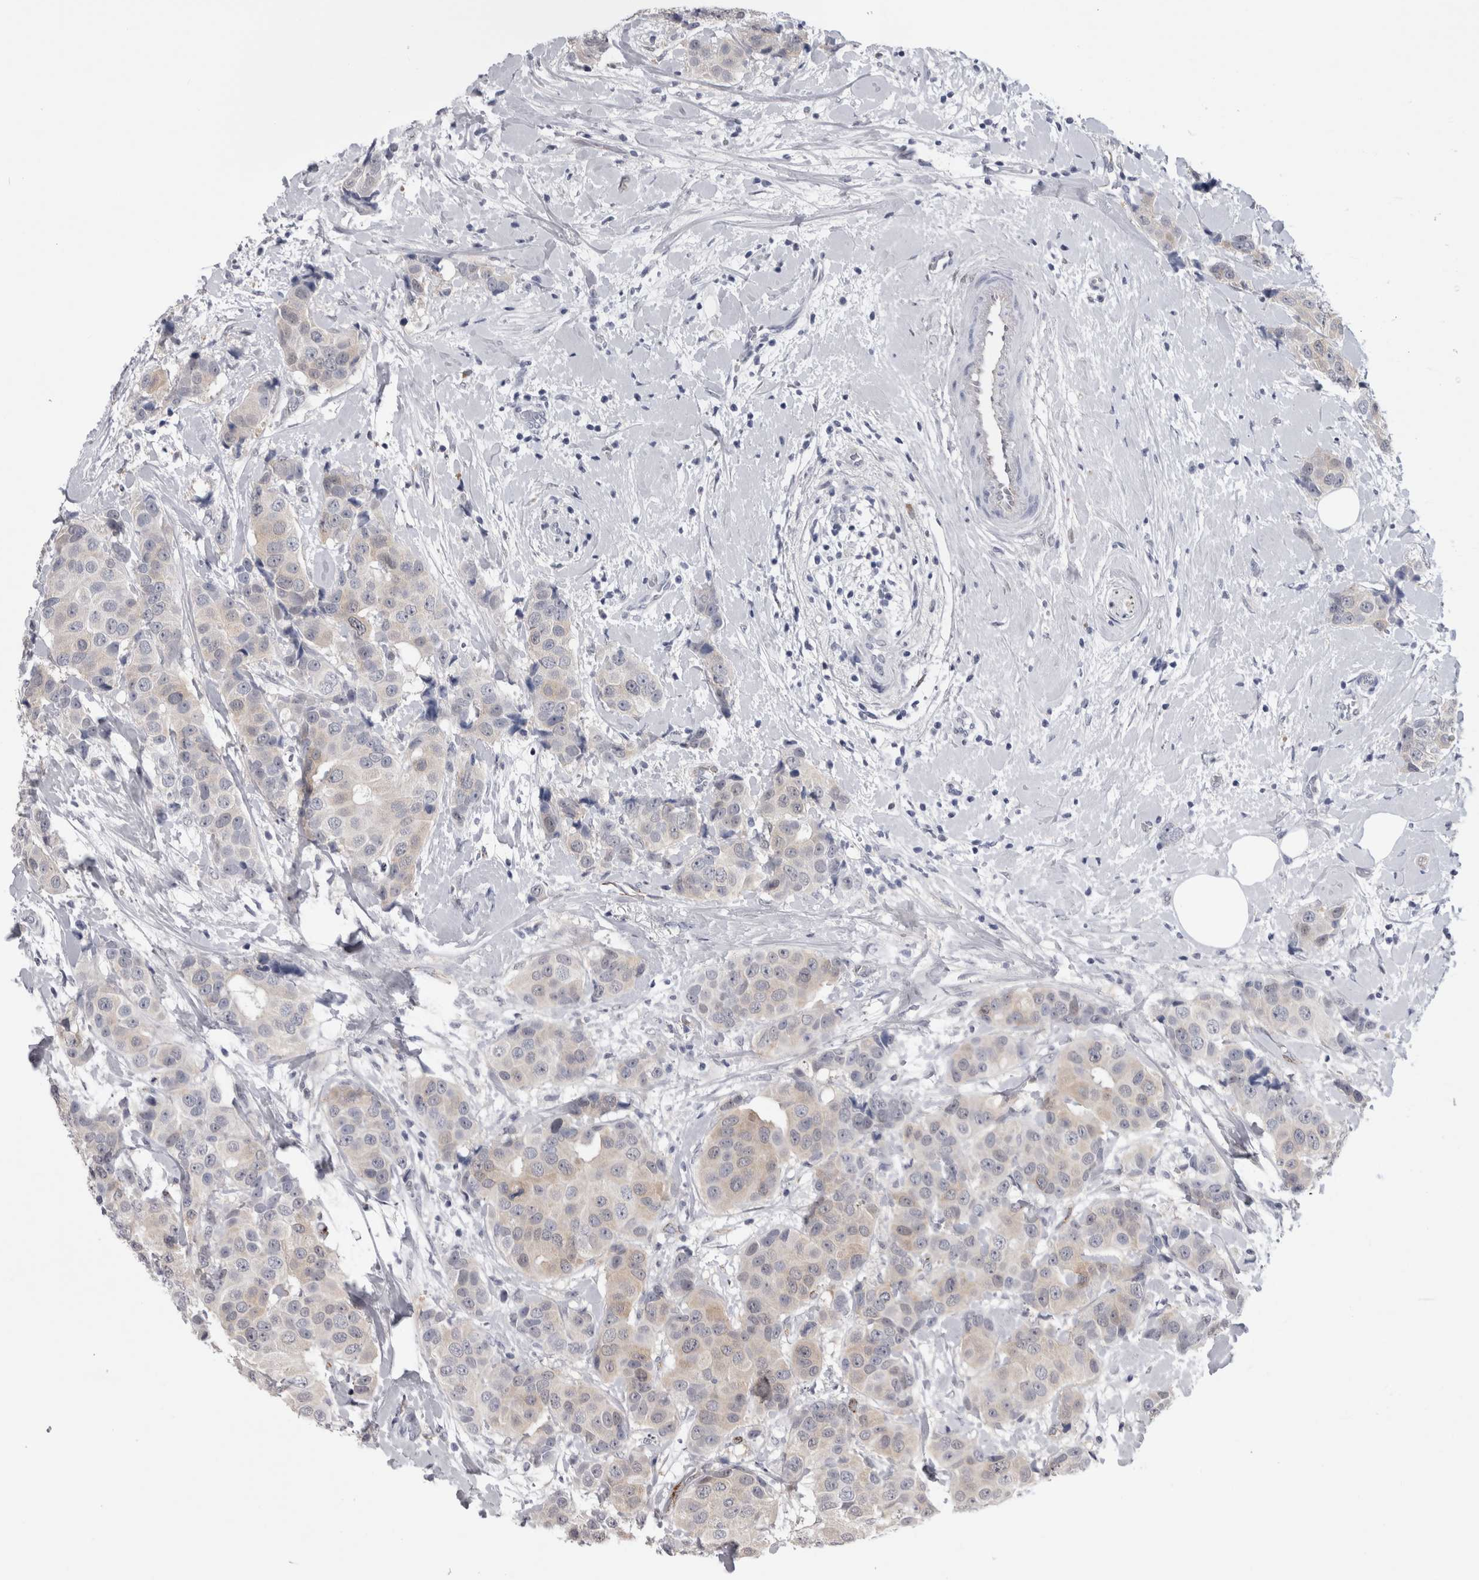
{"staining": {"intensity": "negative", "quantity": "none", "location": "none"}, "tissue": "breast cancer", "cell_type": "Tumor cells", "image_type": "cancer", "snomed": [{"axis": "morphology", "description": "Normal tissue, NOS"}, {"axis": "morphology", "description": "Duct carcinoma"}, {"axis": "topography", "description": "Breast"}], "caption": "Immunohistochemistry of human breast cancer demonstrates no expression in tumor cells.", "gene": "ACOT7", "patient": {"sex": "female", "age": 39}}